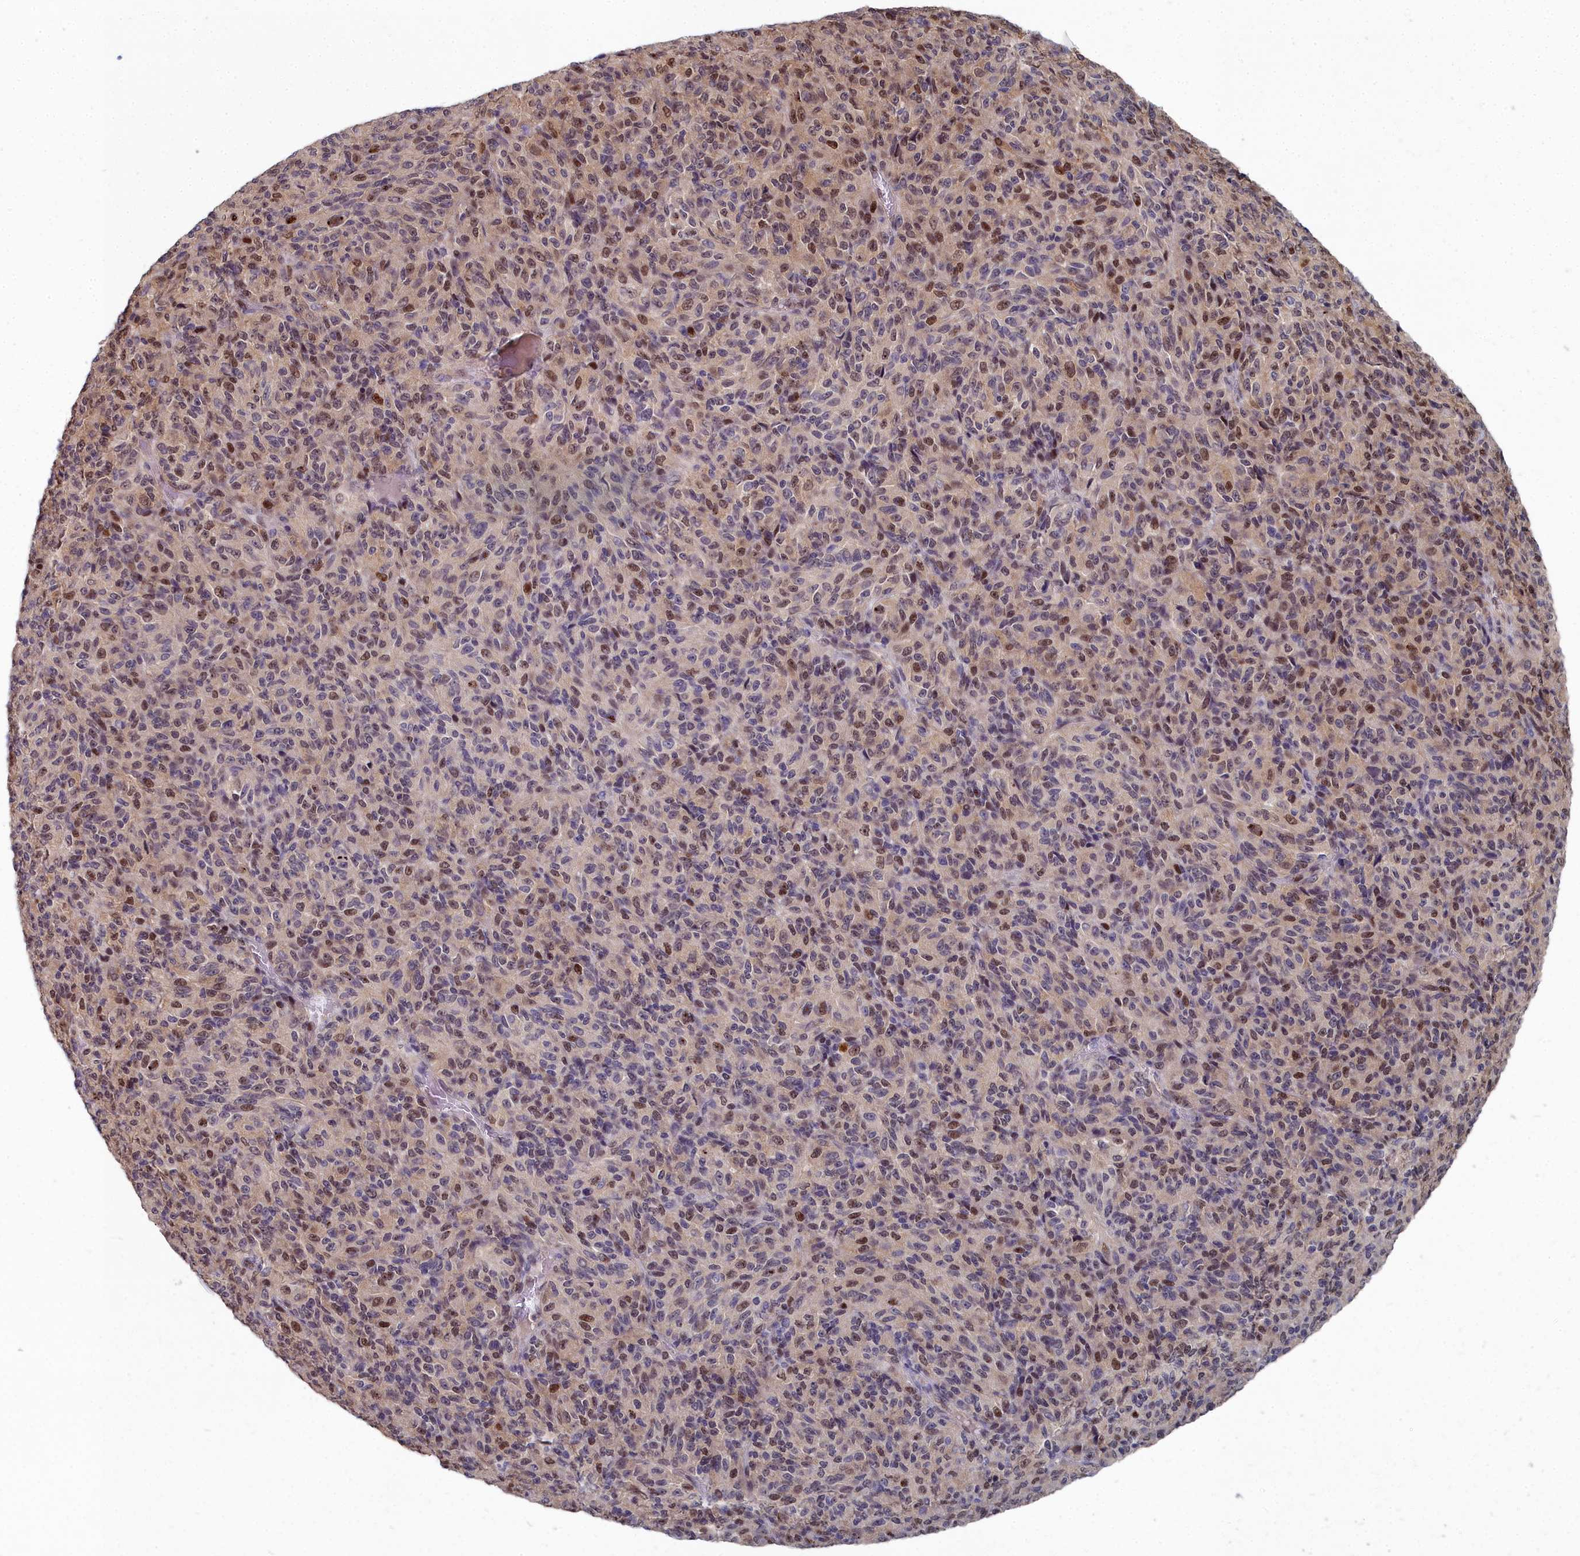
{"staining": {"intensity": "strong", "quantity": "25%-75%", "location": "nuclear"}, "tissue": "melanoma", "cell_type": "Tumor cells", "image_type": "cancer", "snomed": [{"axis": "morphology", "description": "Malignant melanoma, Metastatic site"}, {"axis": "topography", "description": "Brain"}], "caption": "About 25%-75% of tumor cells in human malignant melanoma (metastatic site) exhibit strong nuclear protein staining as visualized by brown immunohistochemical staining.", "gene": "RPS27A", "patient": {"sex": "female", "age": 56}}